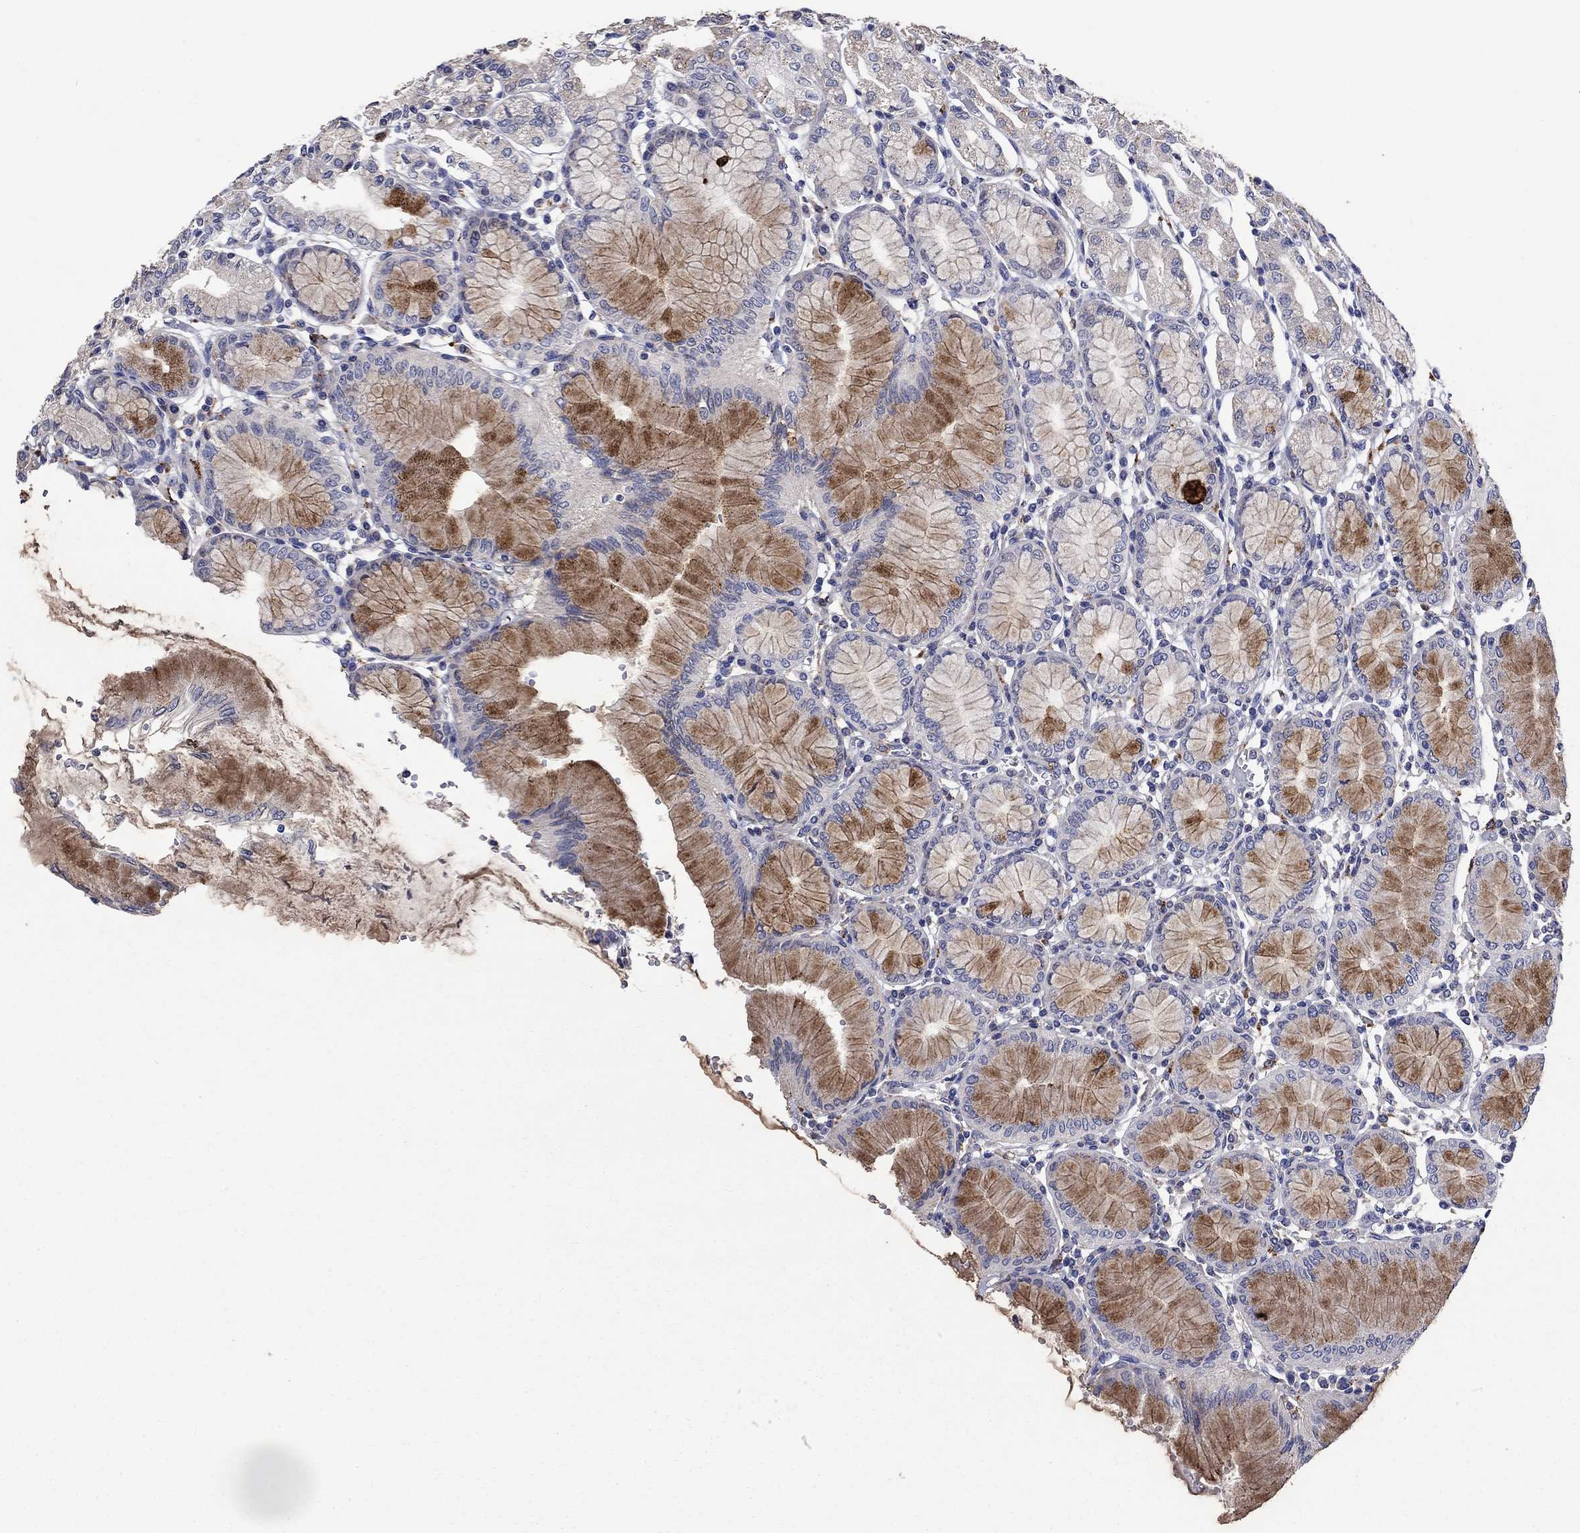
{"staining": {"intensity": "strong", "quantity": "25%-75%", "location": "cytoplasmic/membranous"}, "tissue": "stomach", "cell_type": "Glandular cells", "image_type": "normal", "snomed": [{"axis": "morphology", "description": "Normal tissue, NOS"}, {"axis": "topography", "description": "Skeletal muscle"}, {"axis": "topography", "description": "Stomach"}], "caption": "Strong cytoplasmic/membranous expression is present in about 25%-75% of glandular cells in unremarkable stomach. The protein of interest is stained brown, and the nuclei are stained in blue (DAB IHC with brightfield microscopy, high magnification).", "gene": "CTSB", "patient": {"sex": "female", "age": 57}}